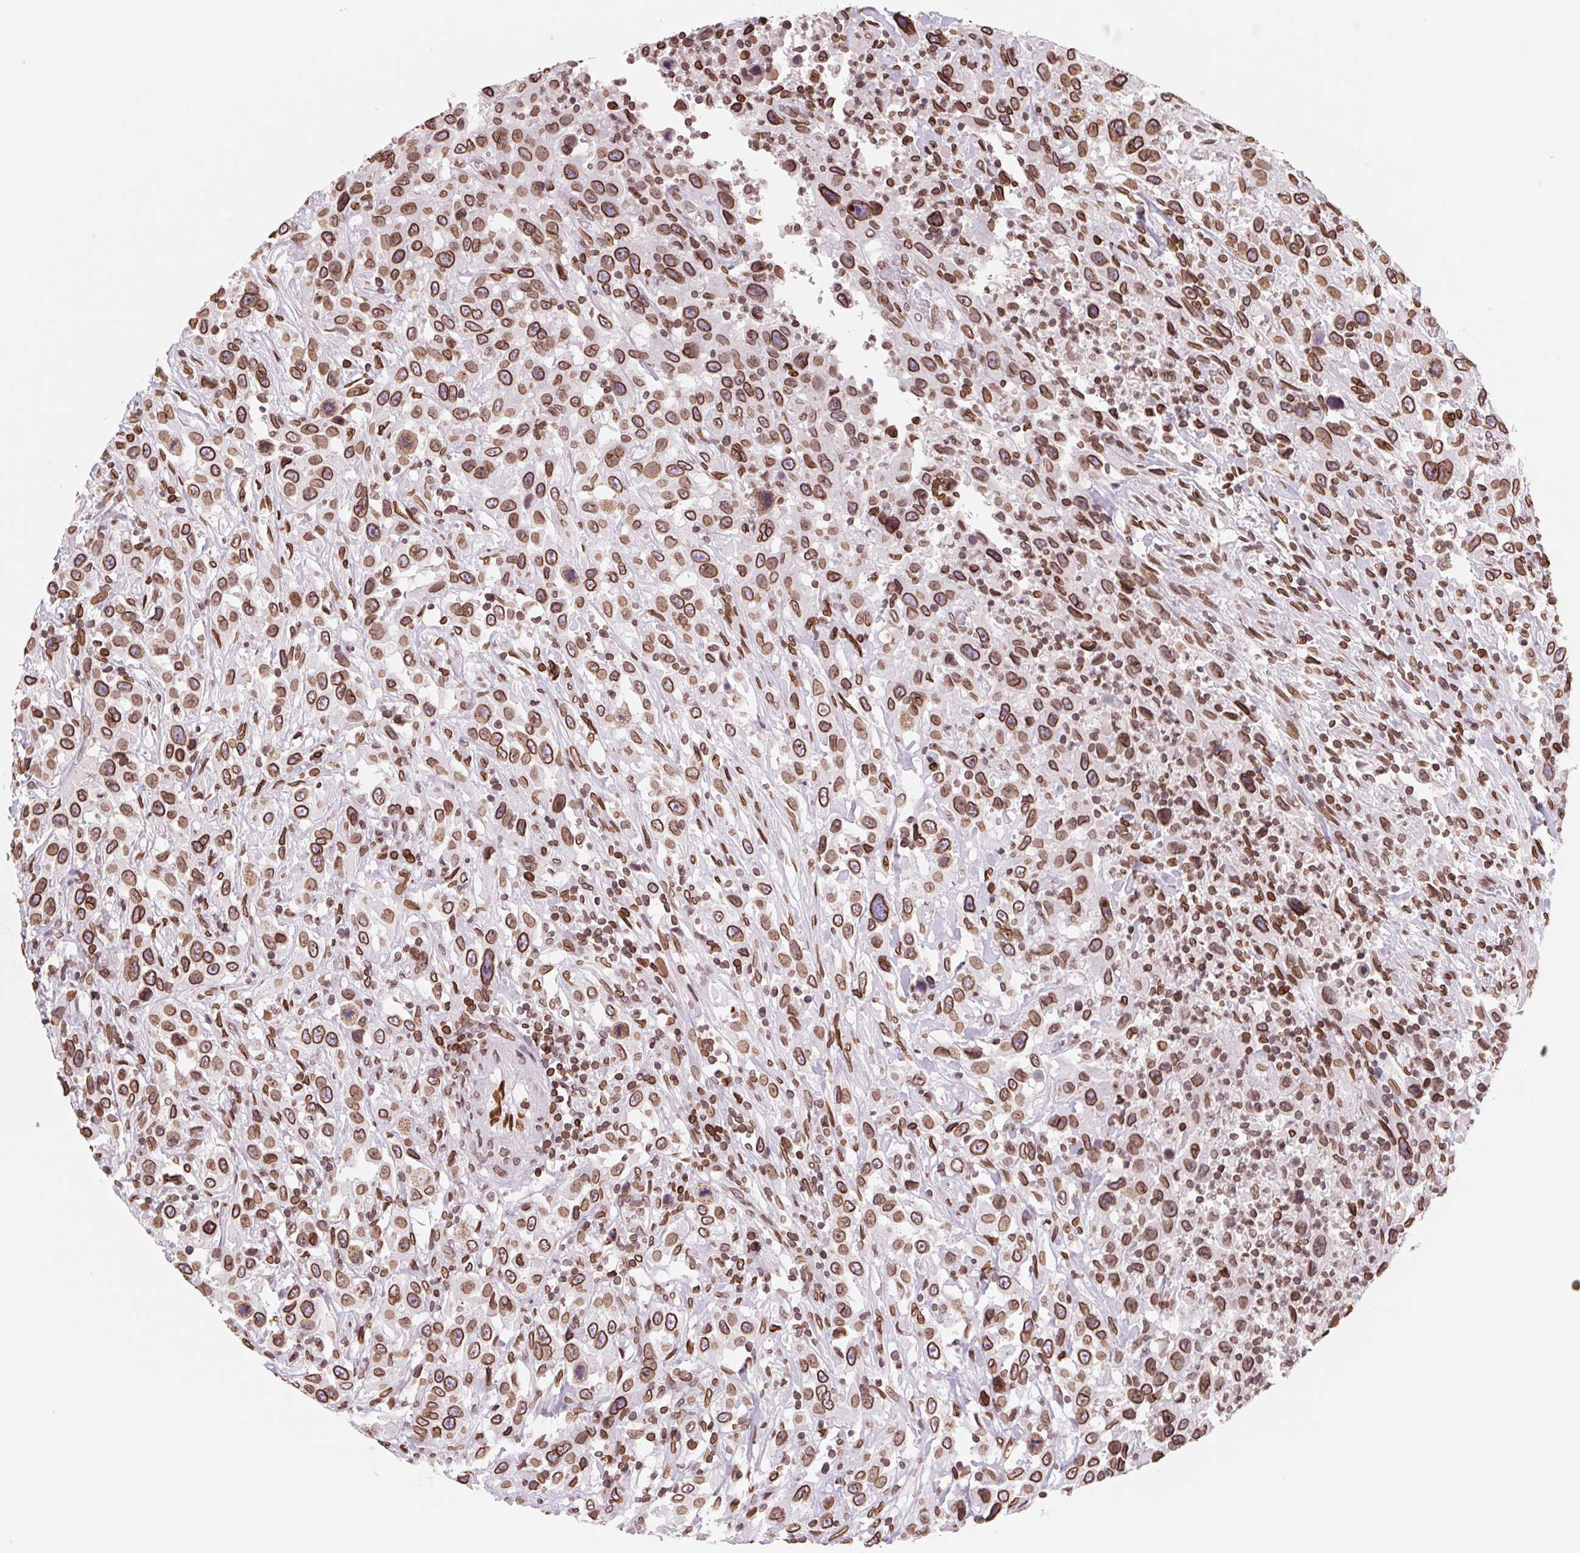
{"staining": {"intensity": "strong", "quantity": ">75%", "location": "cytoplasmic/membranous,nuclear"}, "tissue": "urothelial cancer", "cell_type": "Tumor cells", "image_type": "cancer", "snomed": [{"axis": "morphology", "description": "Urothelial carcinoma, High grade"}, {"axis": "topography", "description": "Urinary bladder"}], "caption": "Immunohistochemical staining of human urothelial cancer displays high levels of strong cytoplasmic/membranous and nuclear protein staining in approximately >75% of tumor cells.", "gene": "LMNB2", "patient": {"sex": "male", "age": 61}}